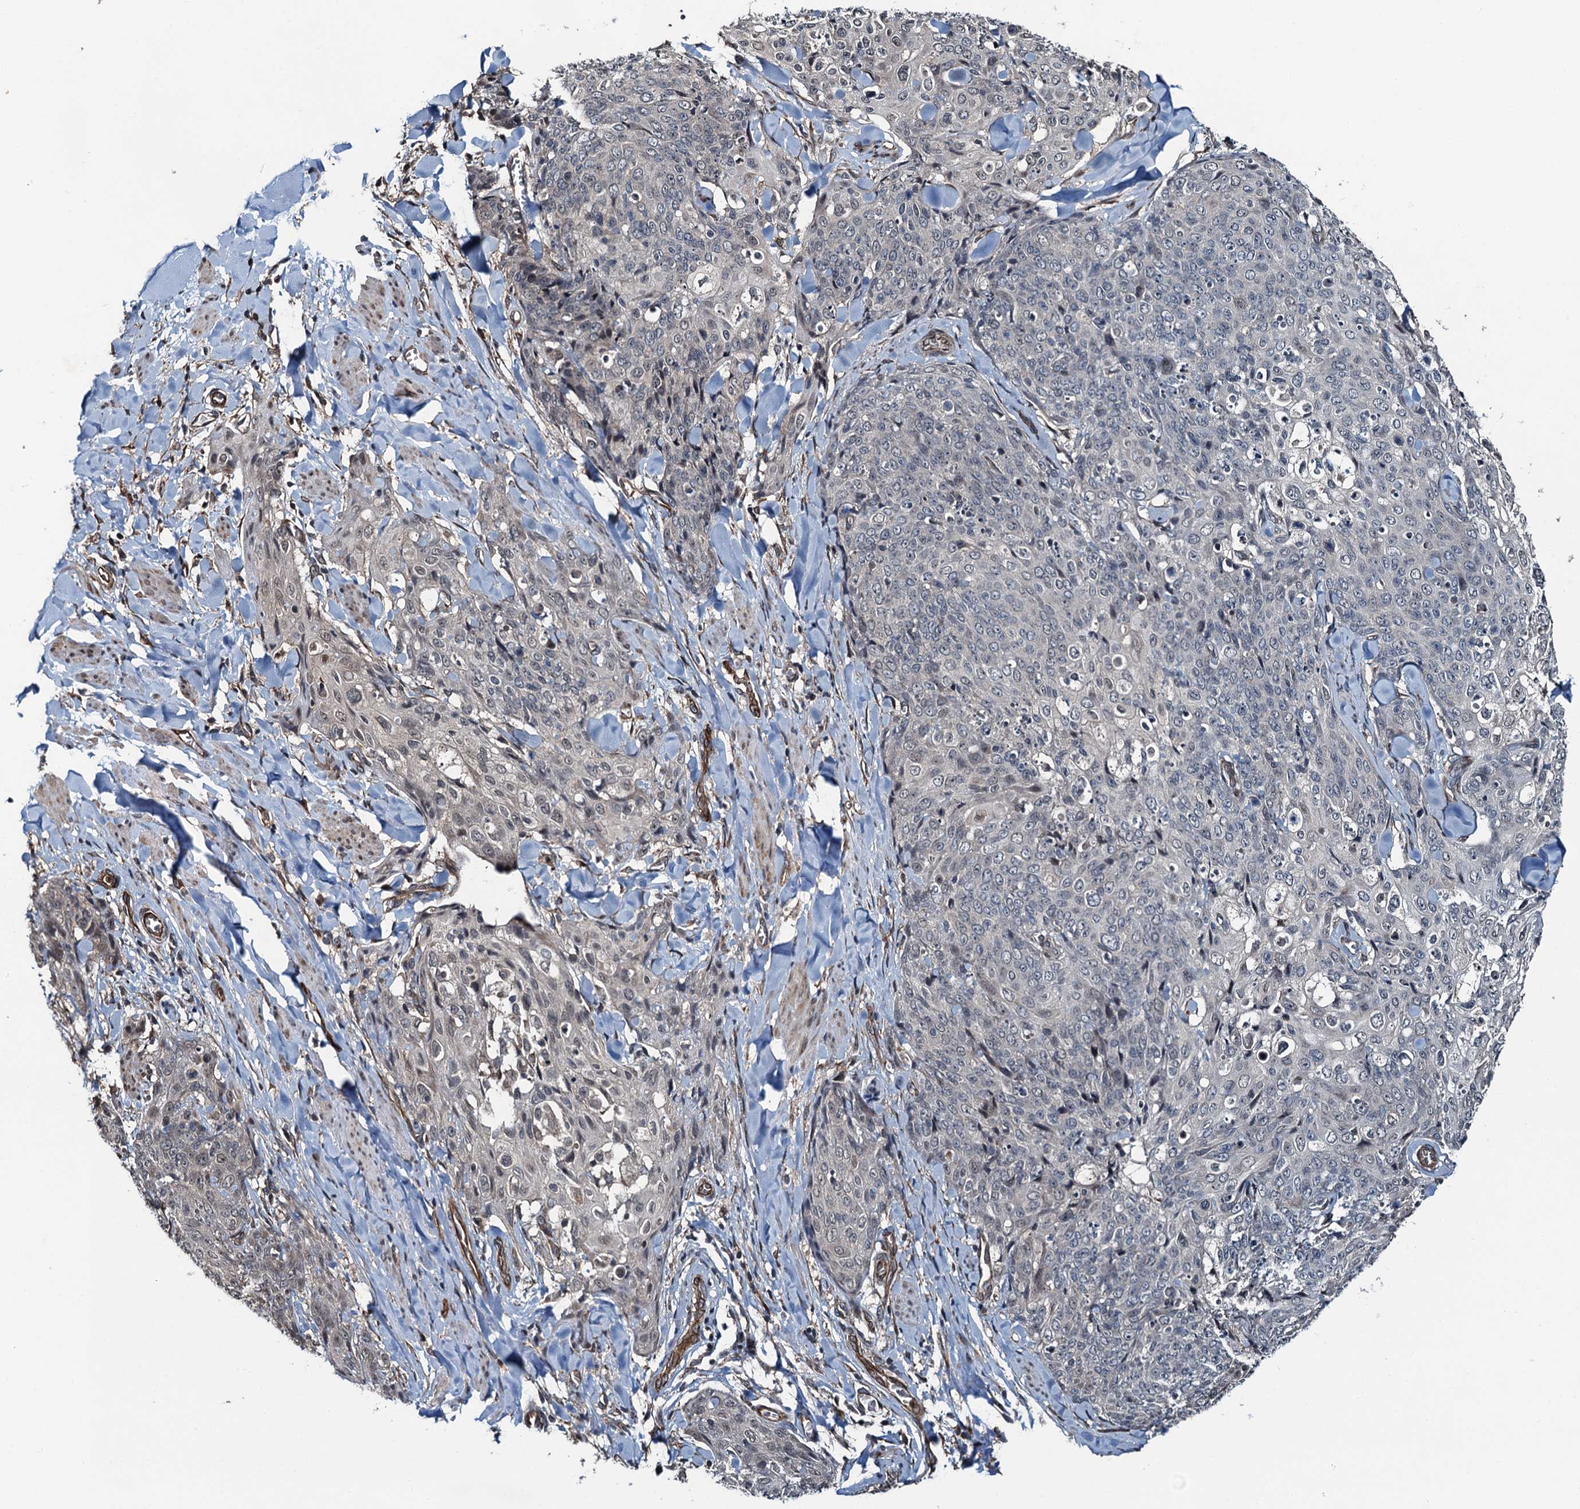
{"staining": {"intensity": "negative", "quantity": "none", "location": "none"}, "tissue": "skin cancer", "cell_type": "Tumor cells", "image_type": "cancer", "snomed": [{"axis": "morphology", "description": "Squamous cell carcinoma, NOS"}, {"axis": "topography", "description": "Skin"}, {"axis": "topography", "description": "Vulva"}], "caption": "Immunohistochemistry micrograph of neoplastic tissue: human skin cancer (squamous cell carcinoma) stained with DAB (3,3'-diaminobenzidine) reveals no significant protein expression in tumor cells. The staining is performed using DAB brown chromogen with nuclei counter-stained in using hematoxylin.", "gene": "WHAMM", "patient": {"sex": "female", "age": 85}}